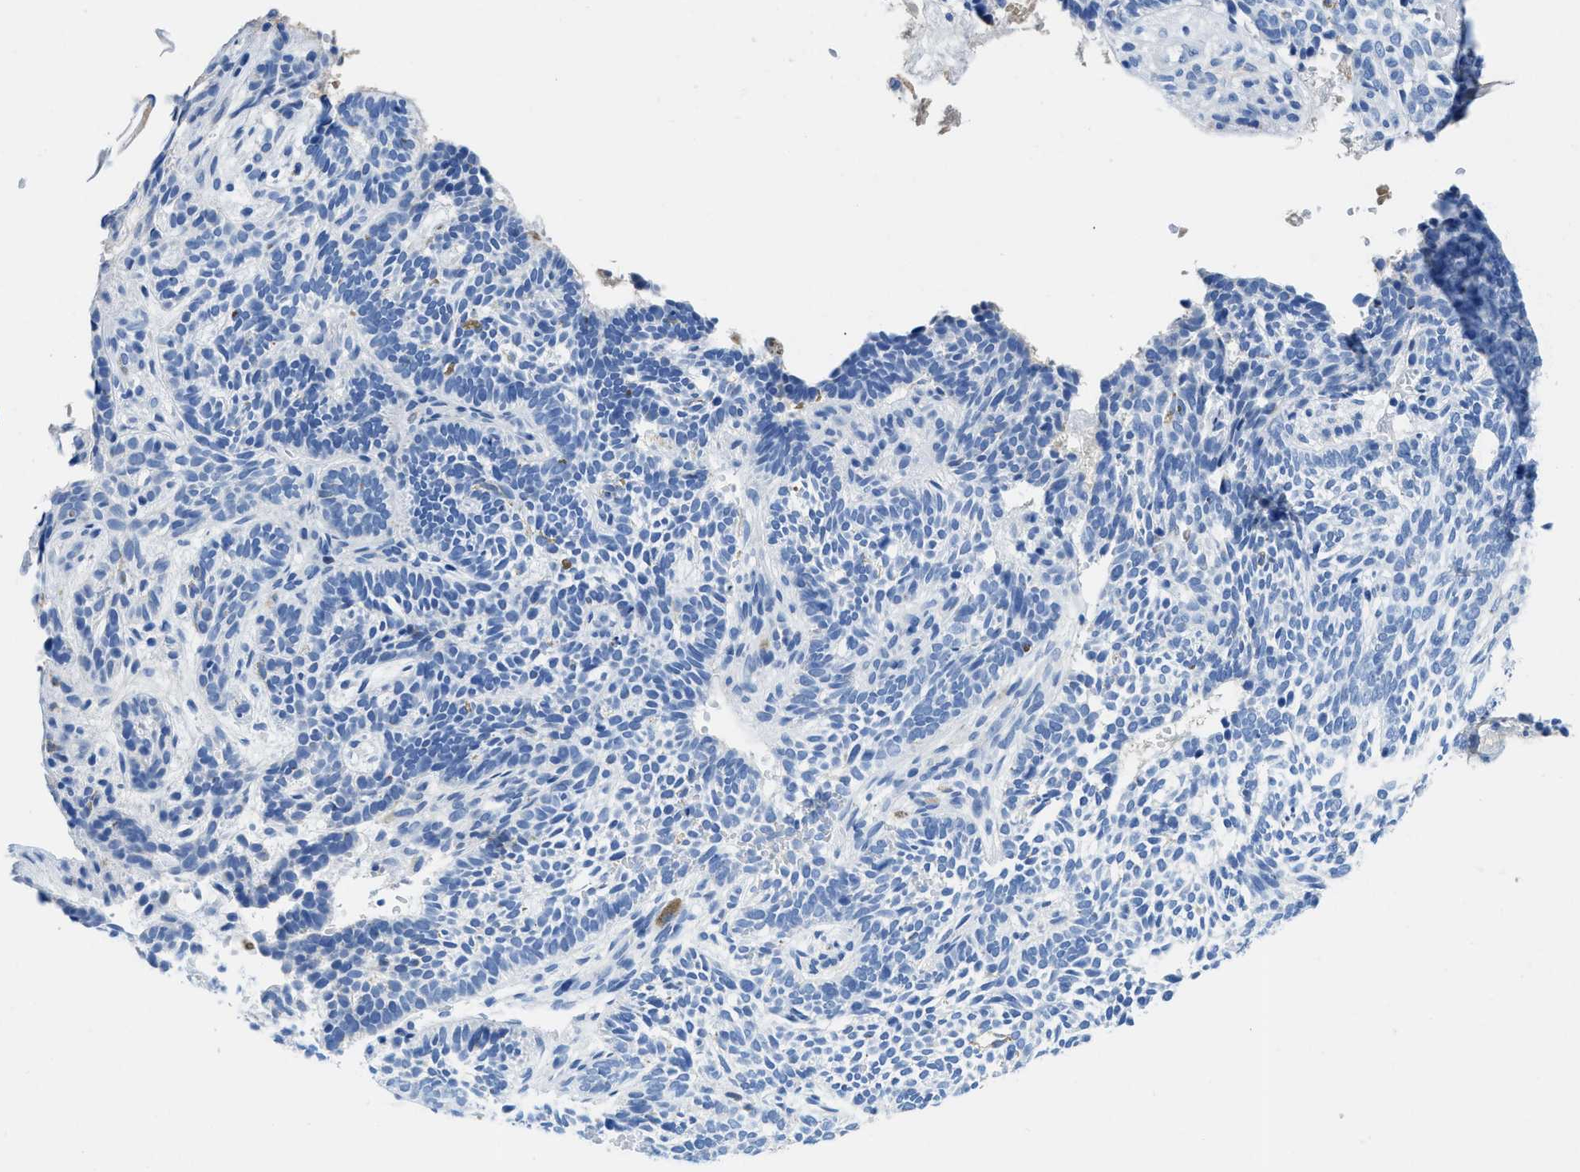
{"staining": {"intensity": "negative", "quantity": "none", "location": "none"}, "tissue": "skin cancer", "cell_type": "Tumor cells", "image_type": "cancer", "snomed": [{"axis": "morphology", "description": "Normal tissue, NOS"}, {"axis": "morphology", "description": "Basal cell carcinoma"}, {"axis": "topography", "description": "Skin"}], "caption": "The micrograph demonstrates no staining of tumor cells in skin basal cell carcinoma. Brightfield microscopy of IHC stained with DAB (3,3'-diaminobenzidine) (brown) and hematoxylin (blue), captured at high magnification.", "gene": "COL3A1", "patient": {"sex": "male", "age": 87}}